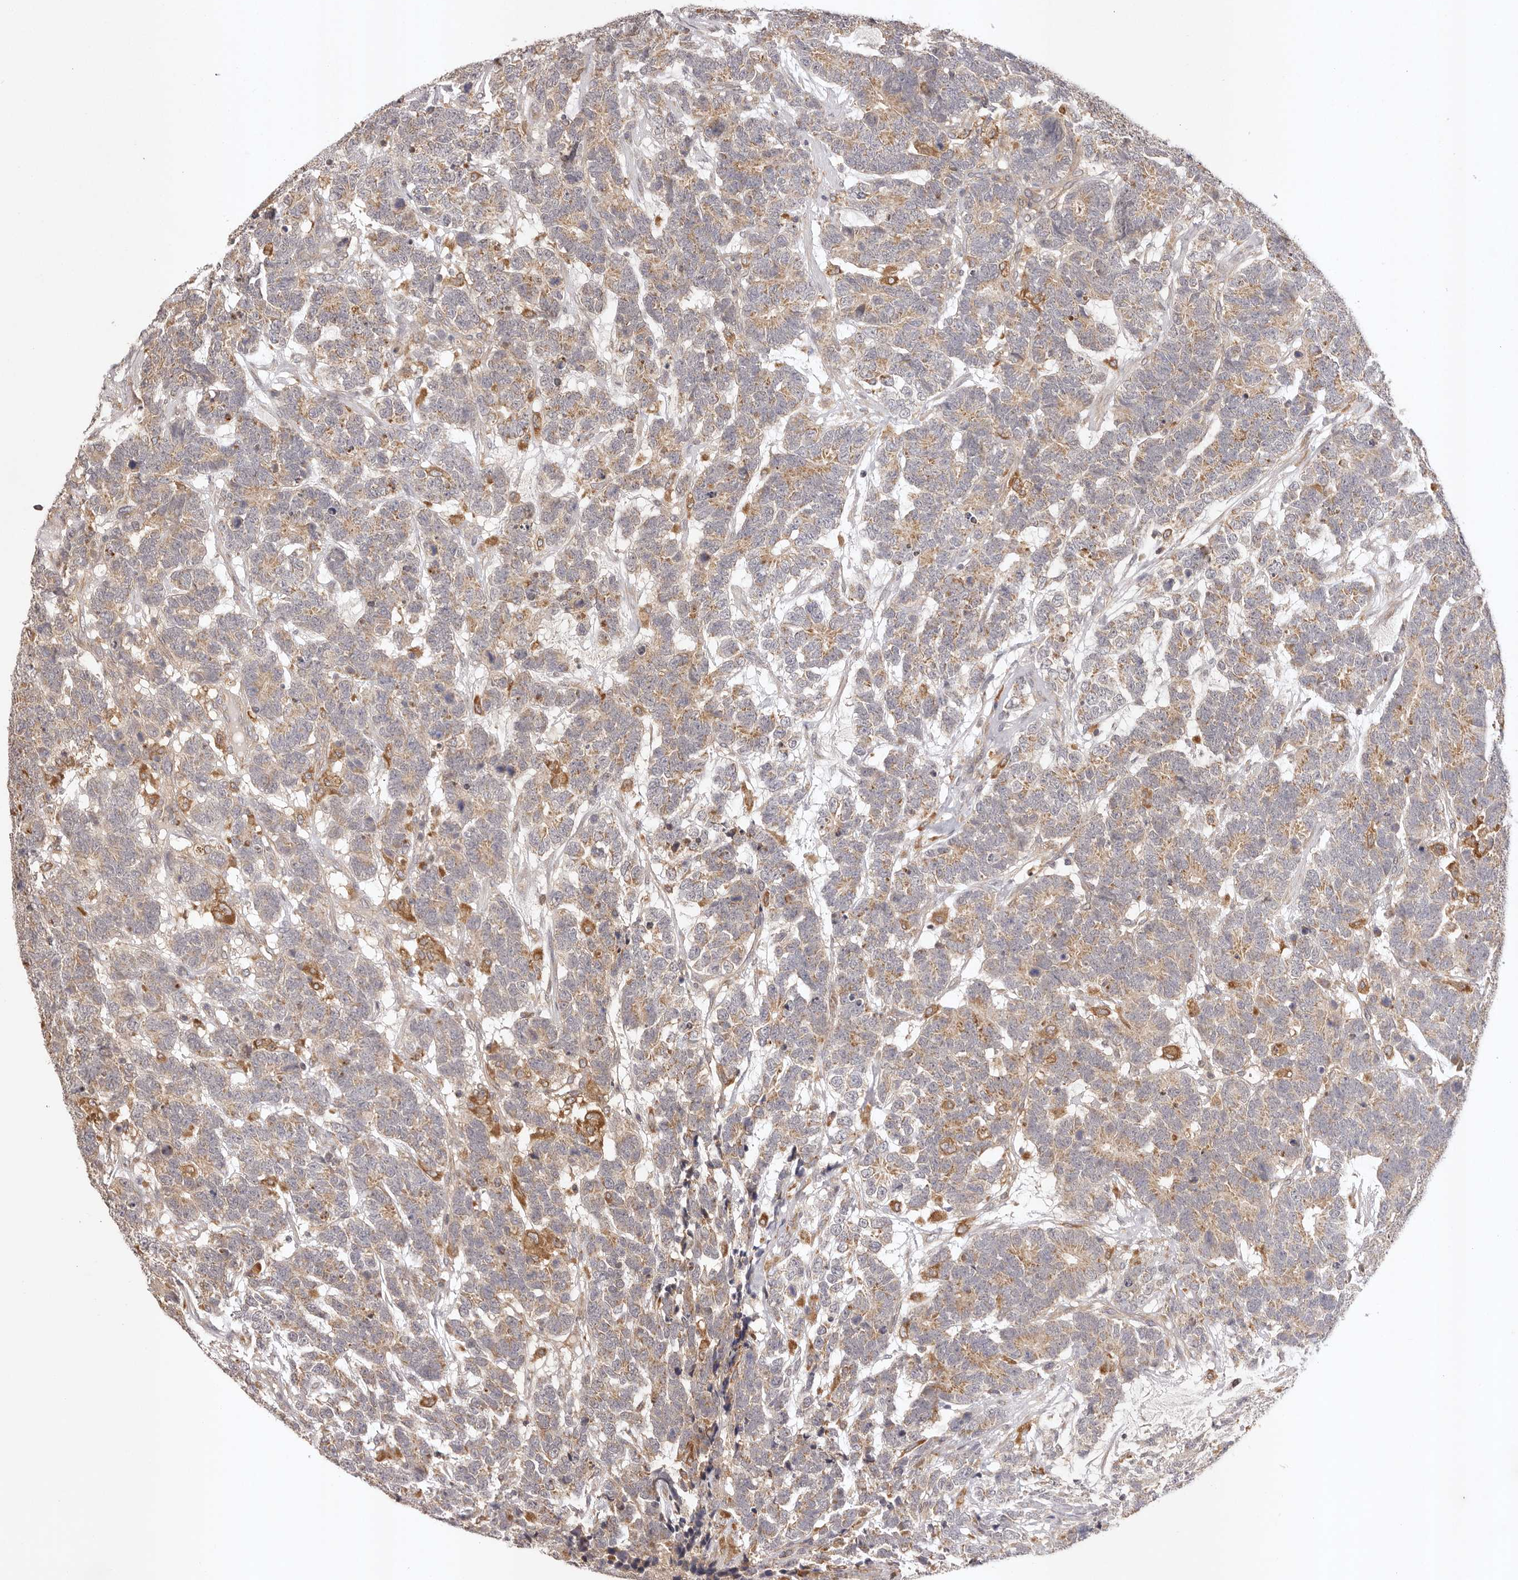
{"staining": {"intensity": "weak", "quantity": ">75%", "location": "cytoplasmic/membranous"}, "tissue": "testis cancer", "cell_type": "Tumor cells", "image_type": "cancer", "snomed": [{"axis": "morphology", "description": "Carcinoma, Embryonal, NOS"}, {"axis": "topography", "description": "Testis"}], "caption": "Immunohistochemistry (DAB) staining of human embryonal carcinoma (testis) demonstrates weak cytoplasmic/membranous protein staining in approximately >75% of tumor cells. (DAB IHC with brightfield microscopy, high magnification).", "gene": "UBR2", "patient": {"sex": "male", "age": 26}}